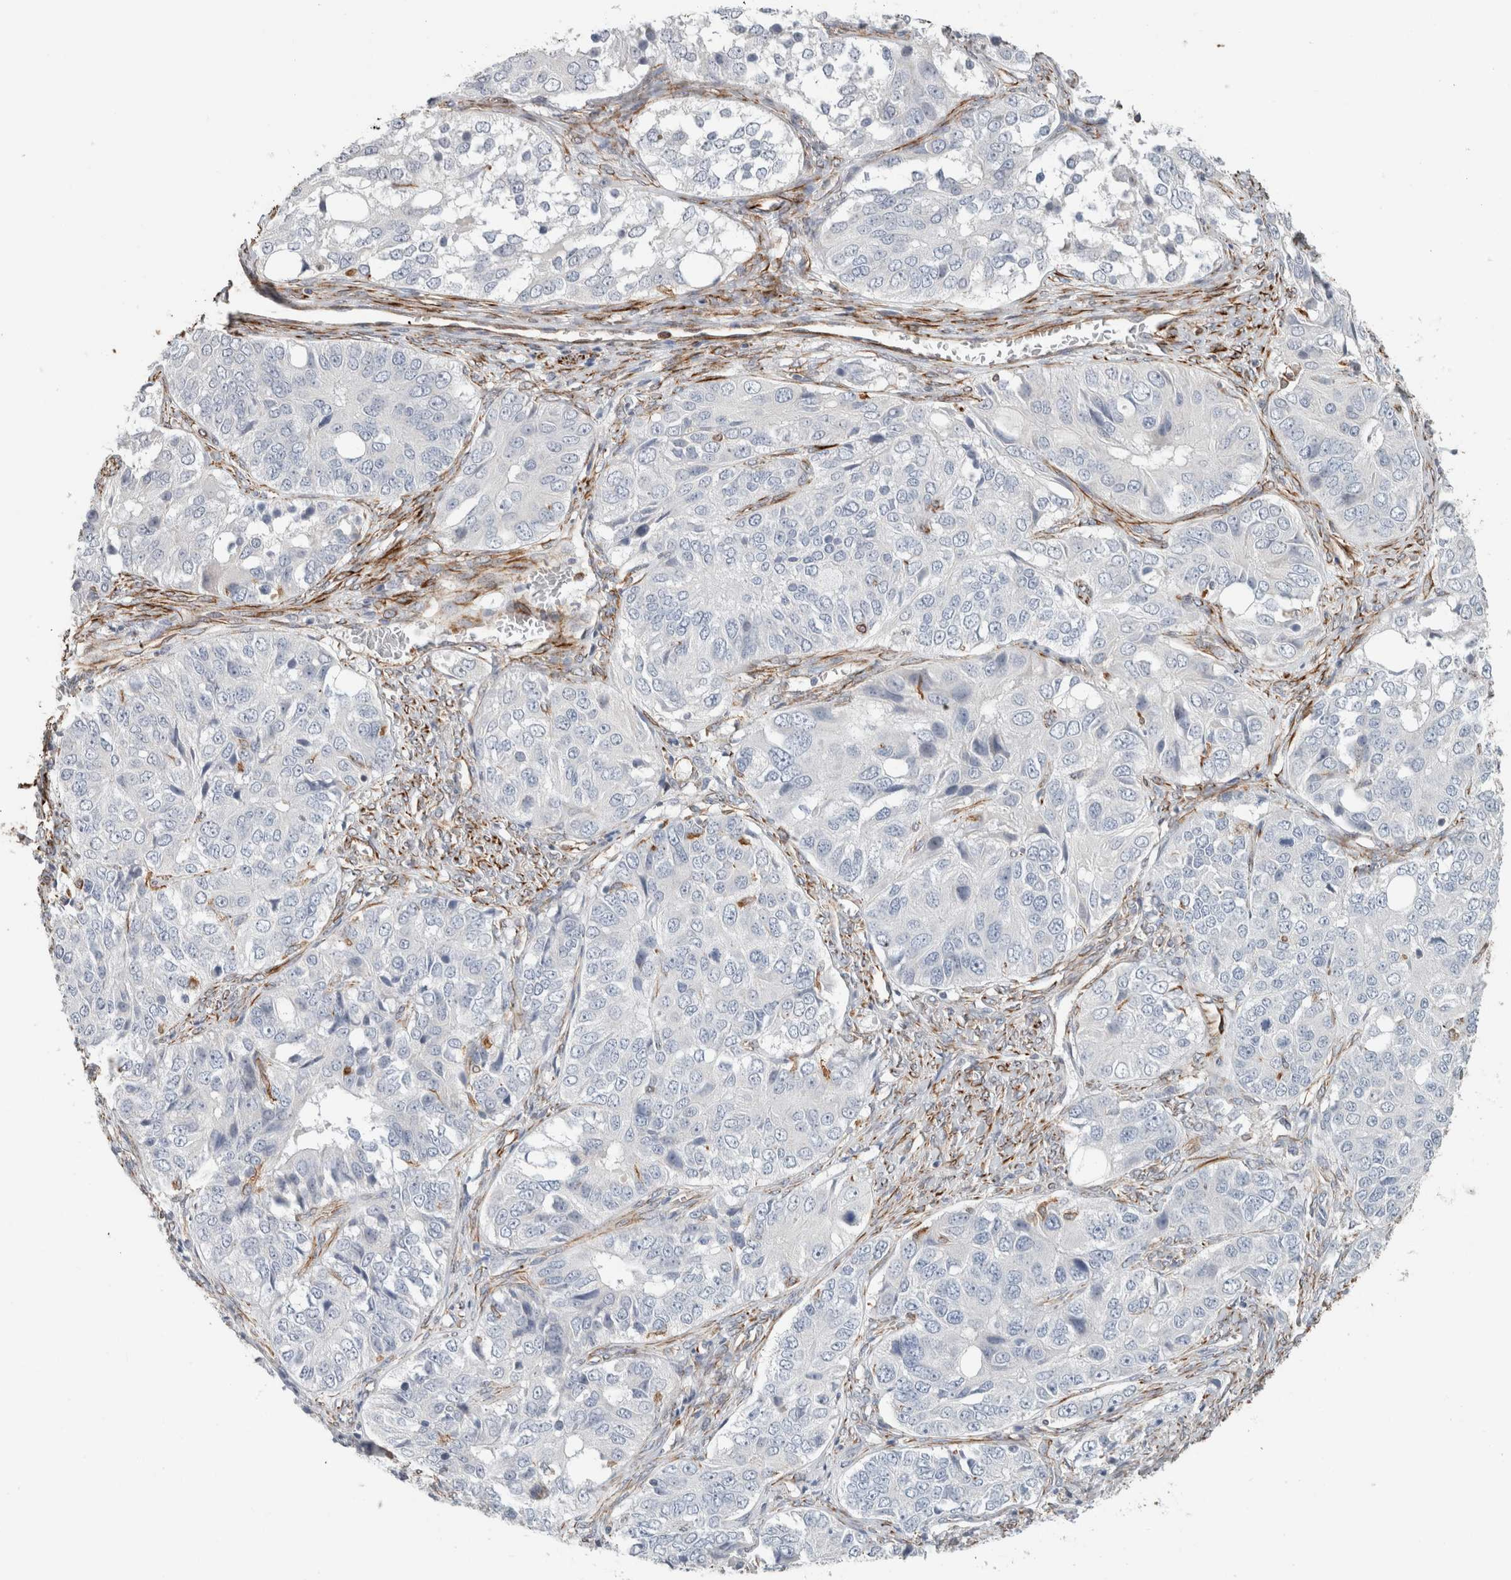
{"staining": {"intensity": "negative", "quantity": "none", "location": "none"}, "tissue": "ovarian cancer", "cell_type": "Tumor cells", "image_type": "cancer", "snomed": [{"axis": "morphology", "description": "Carcinoma, endometroid"}, {"axis": "topography", "description": "Ovary"}], "caption": "This is an immunohistochemistry image of ovarian cancer (endometroid carcinoma). There is no positivity in tumor cells.", "gene": "LY86", "patient": {"sex": "female", "age": 51}}